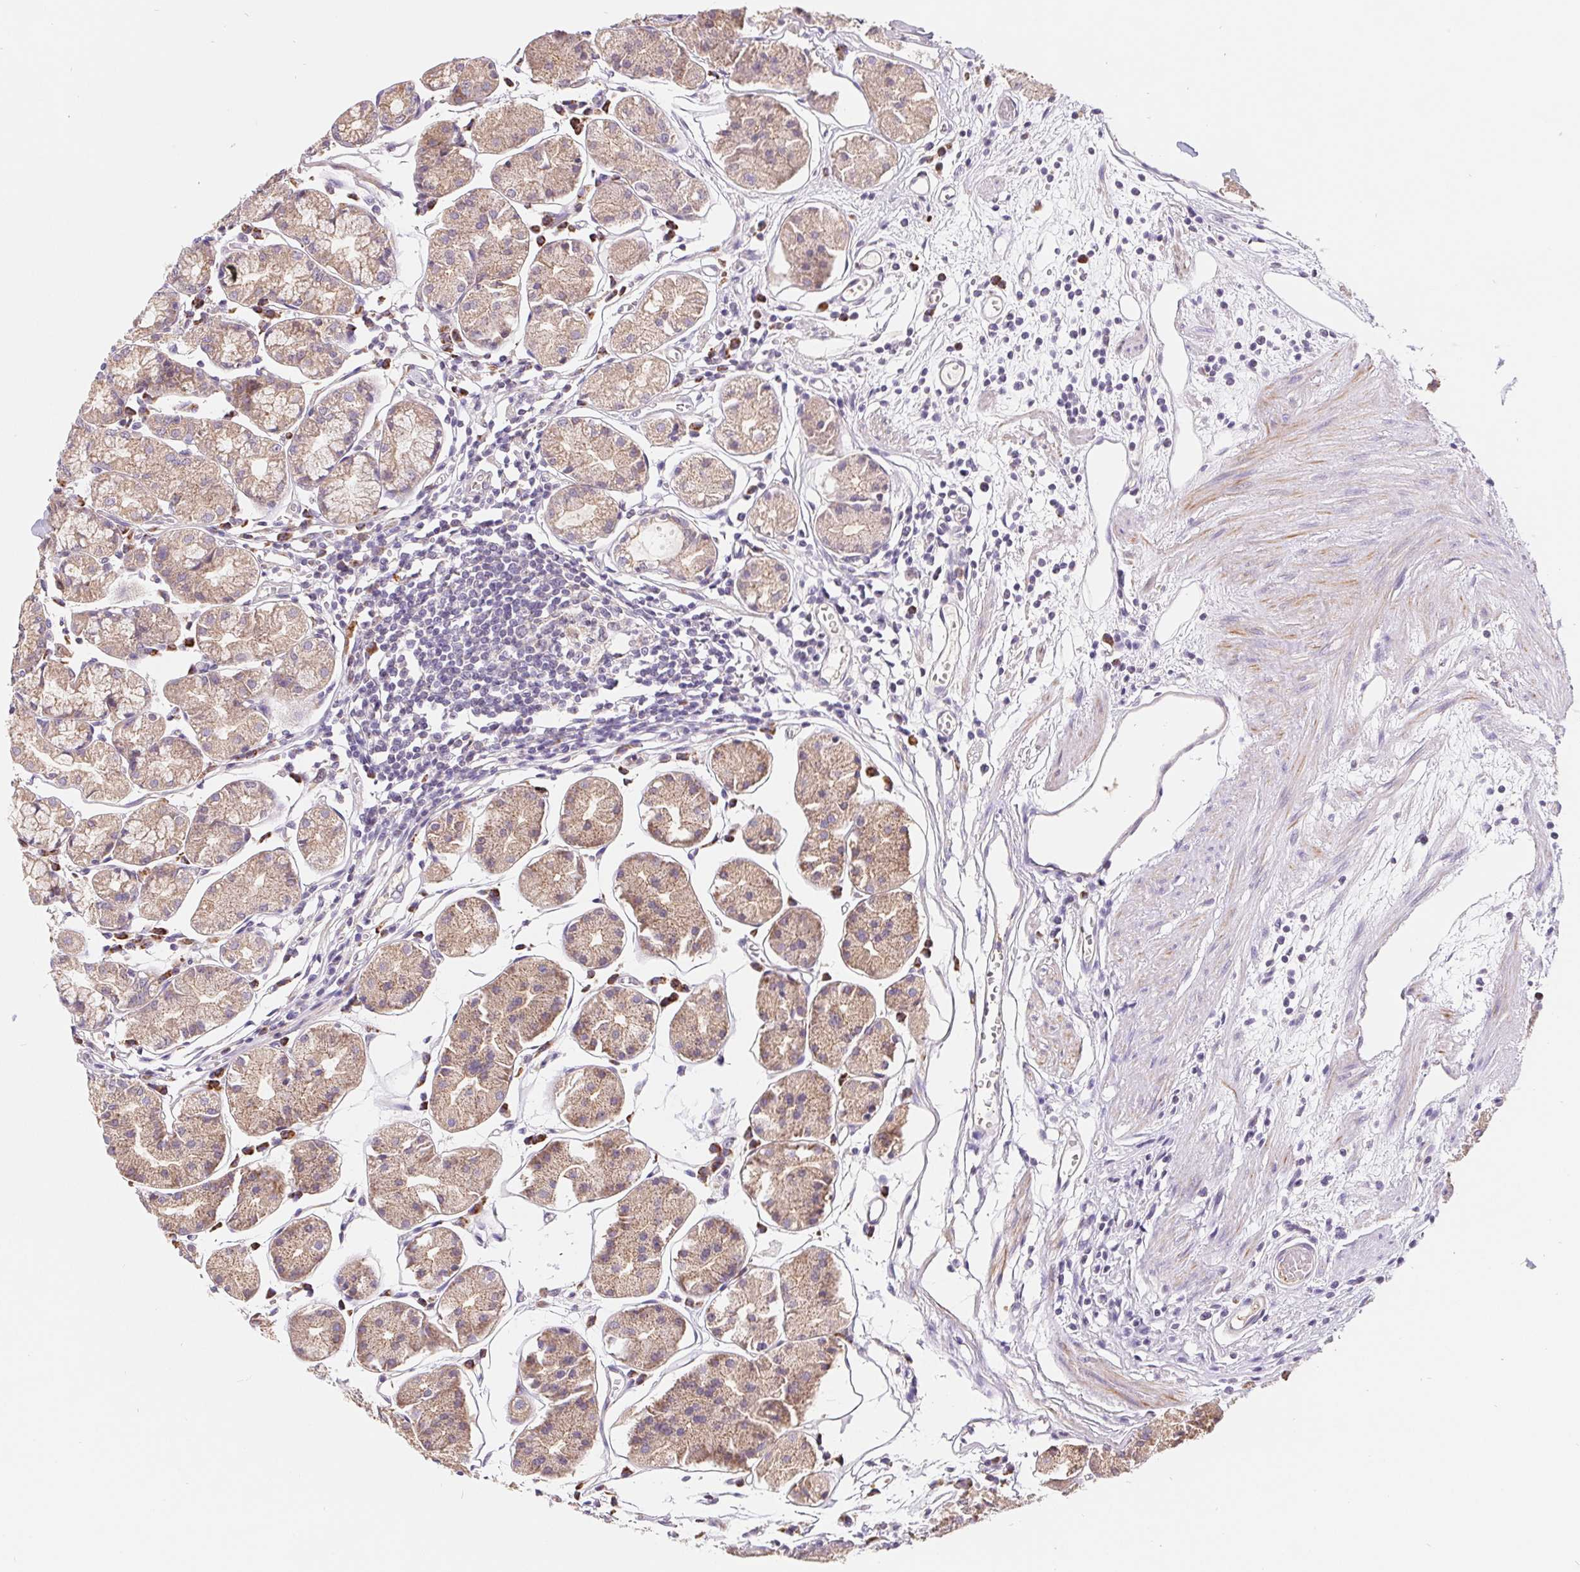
{"staining": {"intensity": "moderate", "quantity": "25%-75%", "location": "cytoplasmic/membranous"}, "tissue": "stomach", "cell_type": "Glandular cells", "image_type": "normal", "snomed": [{"axis": "morphology", "description": "Normal tissue, NOS"}, {"axis": "topography", "description": "Stomach"}], "caption": "A medium amount of moderate cytoplasmic/membranous positivity is present in about 25%-75% of glandular cells in normal stomach.", "gene": "EMC6", "patient": {"sex": "male", "age": 55}}